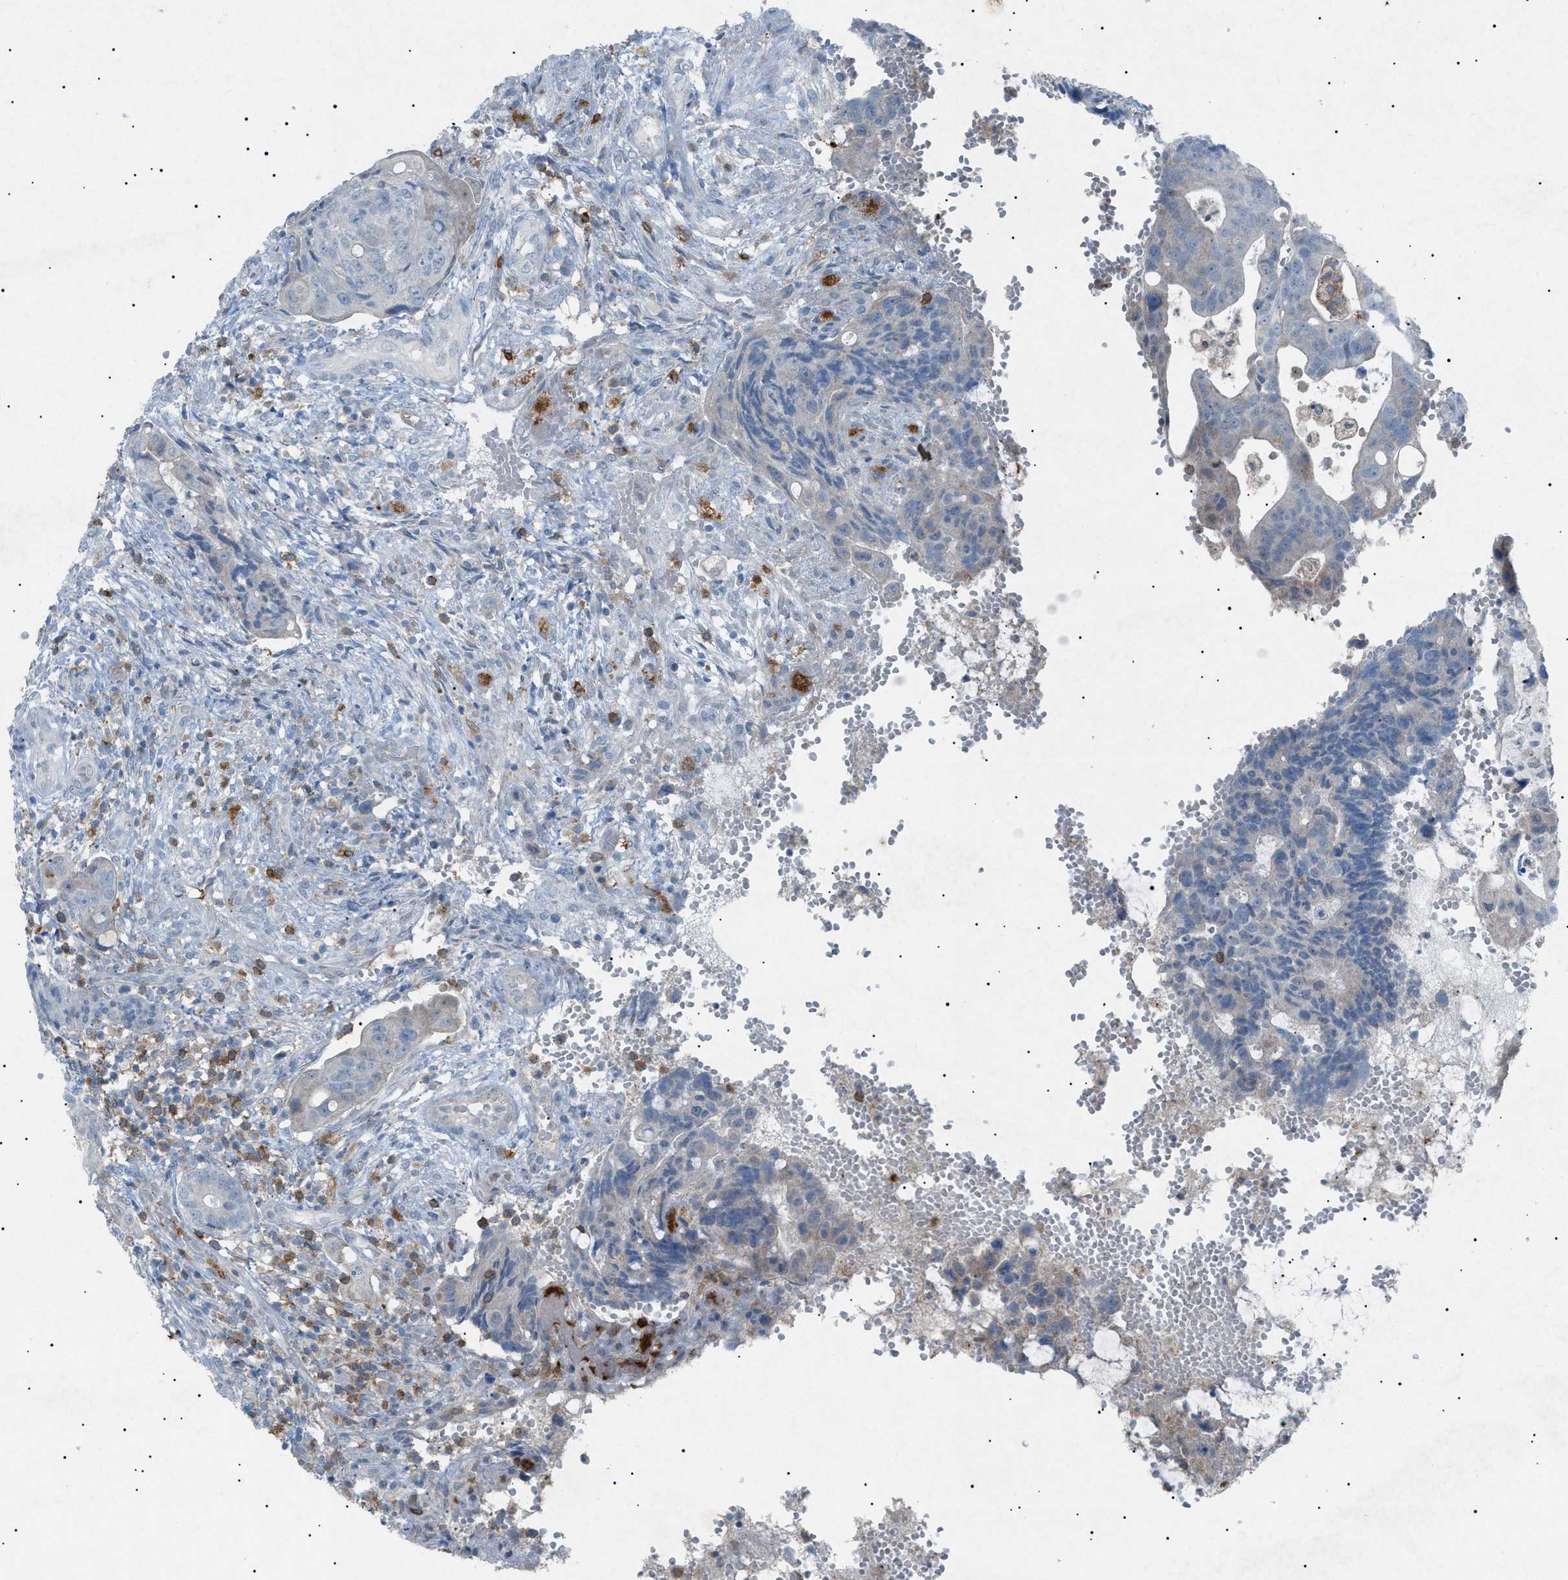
{"staining": {"intensity": "negative", "quantity": "none", "location": "none"}, "tissue": "colorectal cancer", "cell_type": "Tumor cells", "image_type": "cancer", "snomed": [{"axis": "morphology", "description": "Adenocarcinoma, NOS"}, {"axis": "topography", "description": "Colon"}], "caption": "This is an immunohistochemistry histopathology image of adenocarcinoma (colorectal). There is no expression in tumor cells.", "gene": "BTK", "patient": {"sex": "female", "age": 57}}